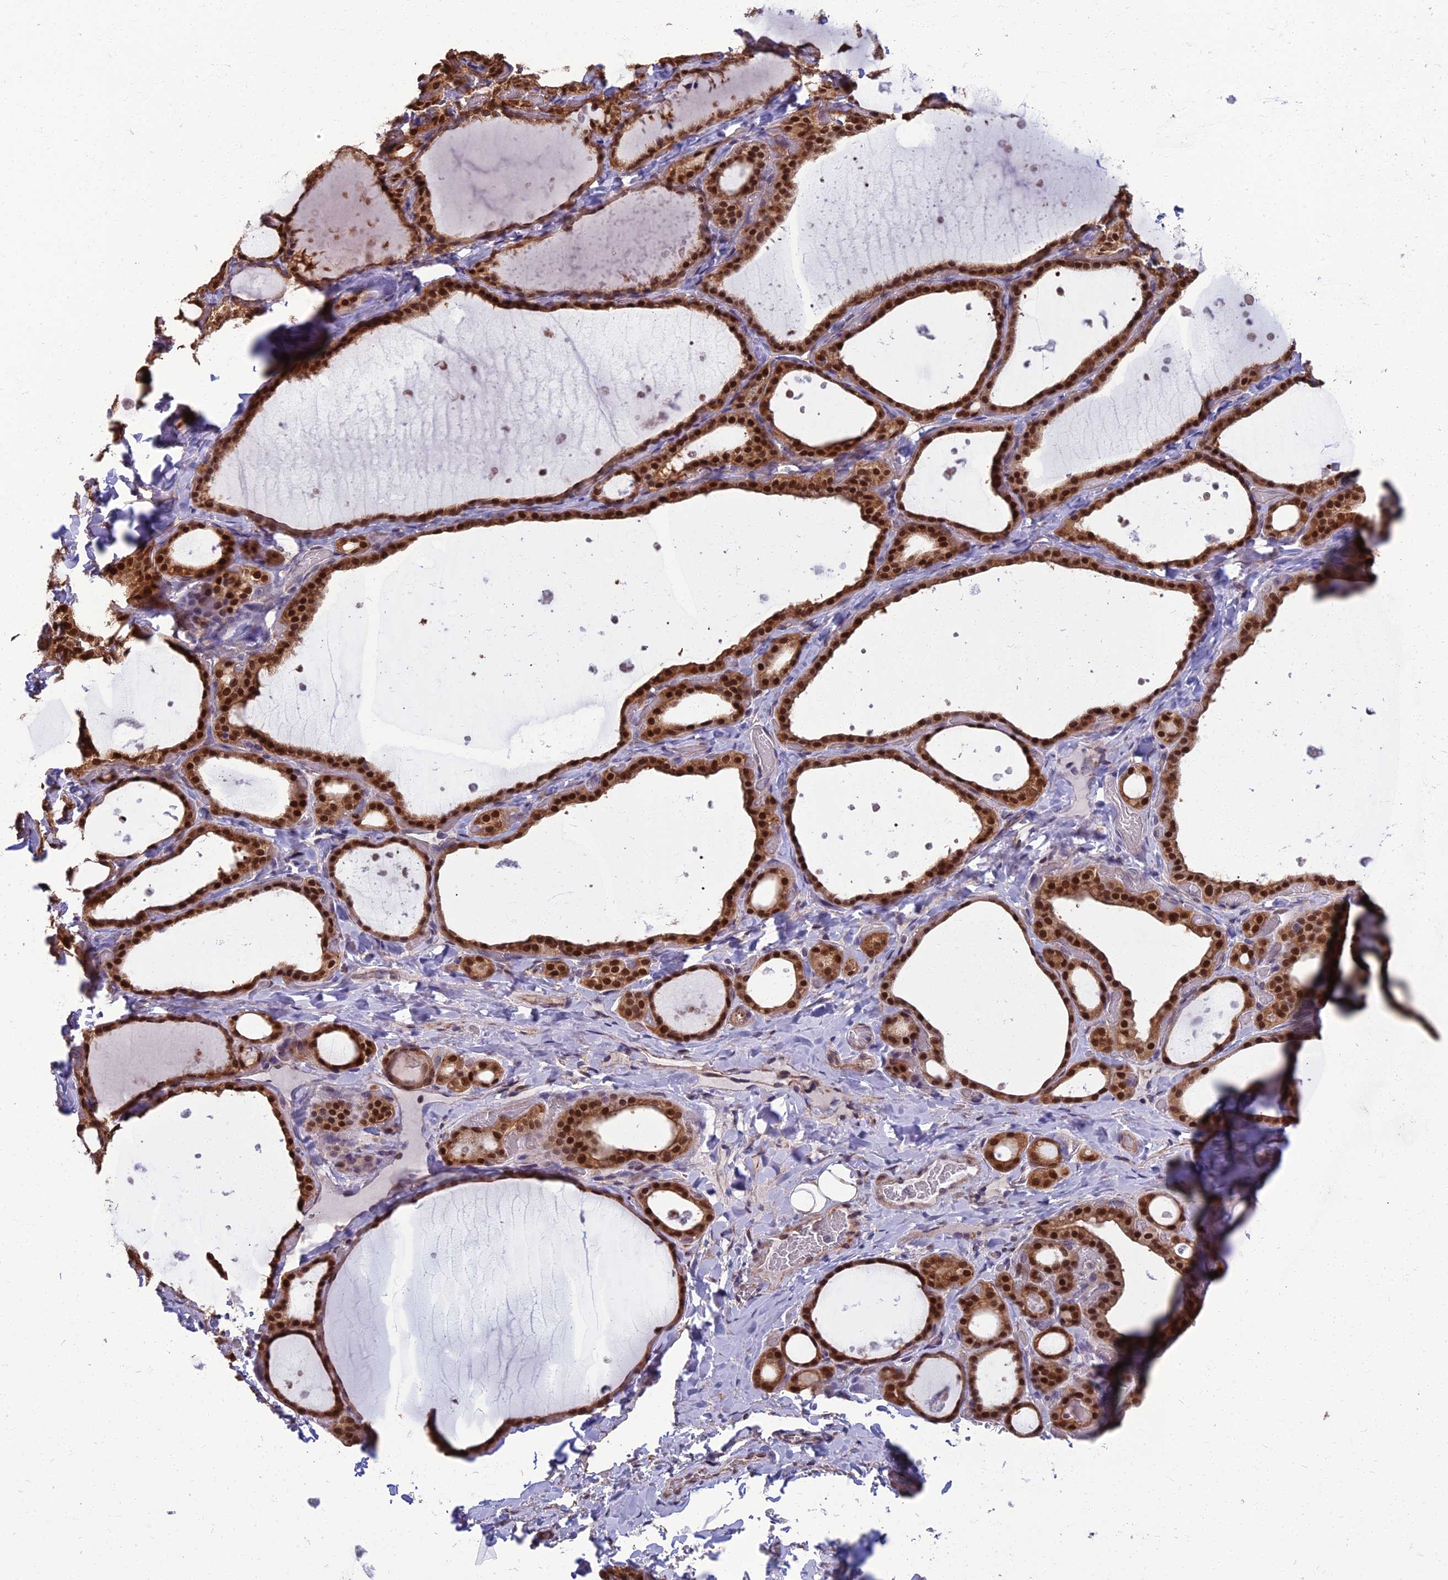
{"staining": {"intensity": "strong", "quantity": ">75%", "location": "cytoplasmic/membranous,nuclear"}, "tissue": "thyroid gland", "cell_type": "Glandular cells", "image_type": "normal", "snomed": [{"axis": "morphology", "description": "Normal tissue, NOS"}, {"axis": "topography", "description": "Thyroid gland"}], "caption": "High-power microscopy captured an immunohistochemistry histopathology image of benign thyroid gland, revealing strong cytoplasmic/membranous,nuclear expression in approximately >75% of glandular cells.", "gene": "NR4A3", "patient": {"sex": "female", "age": 44}}